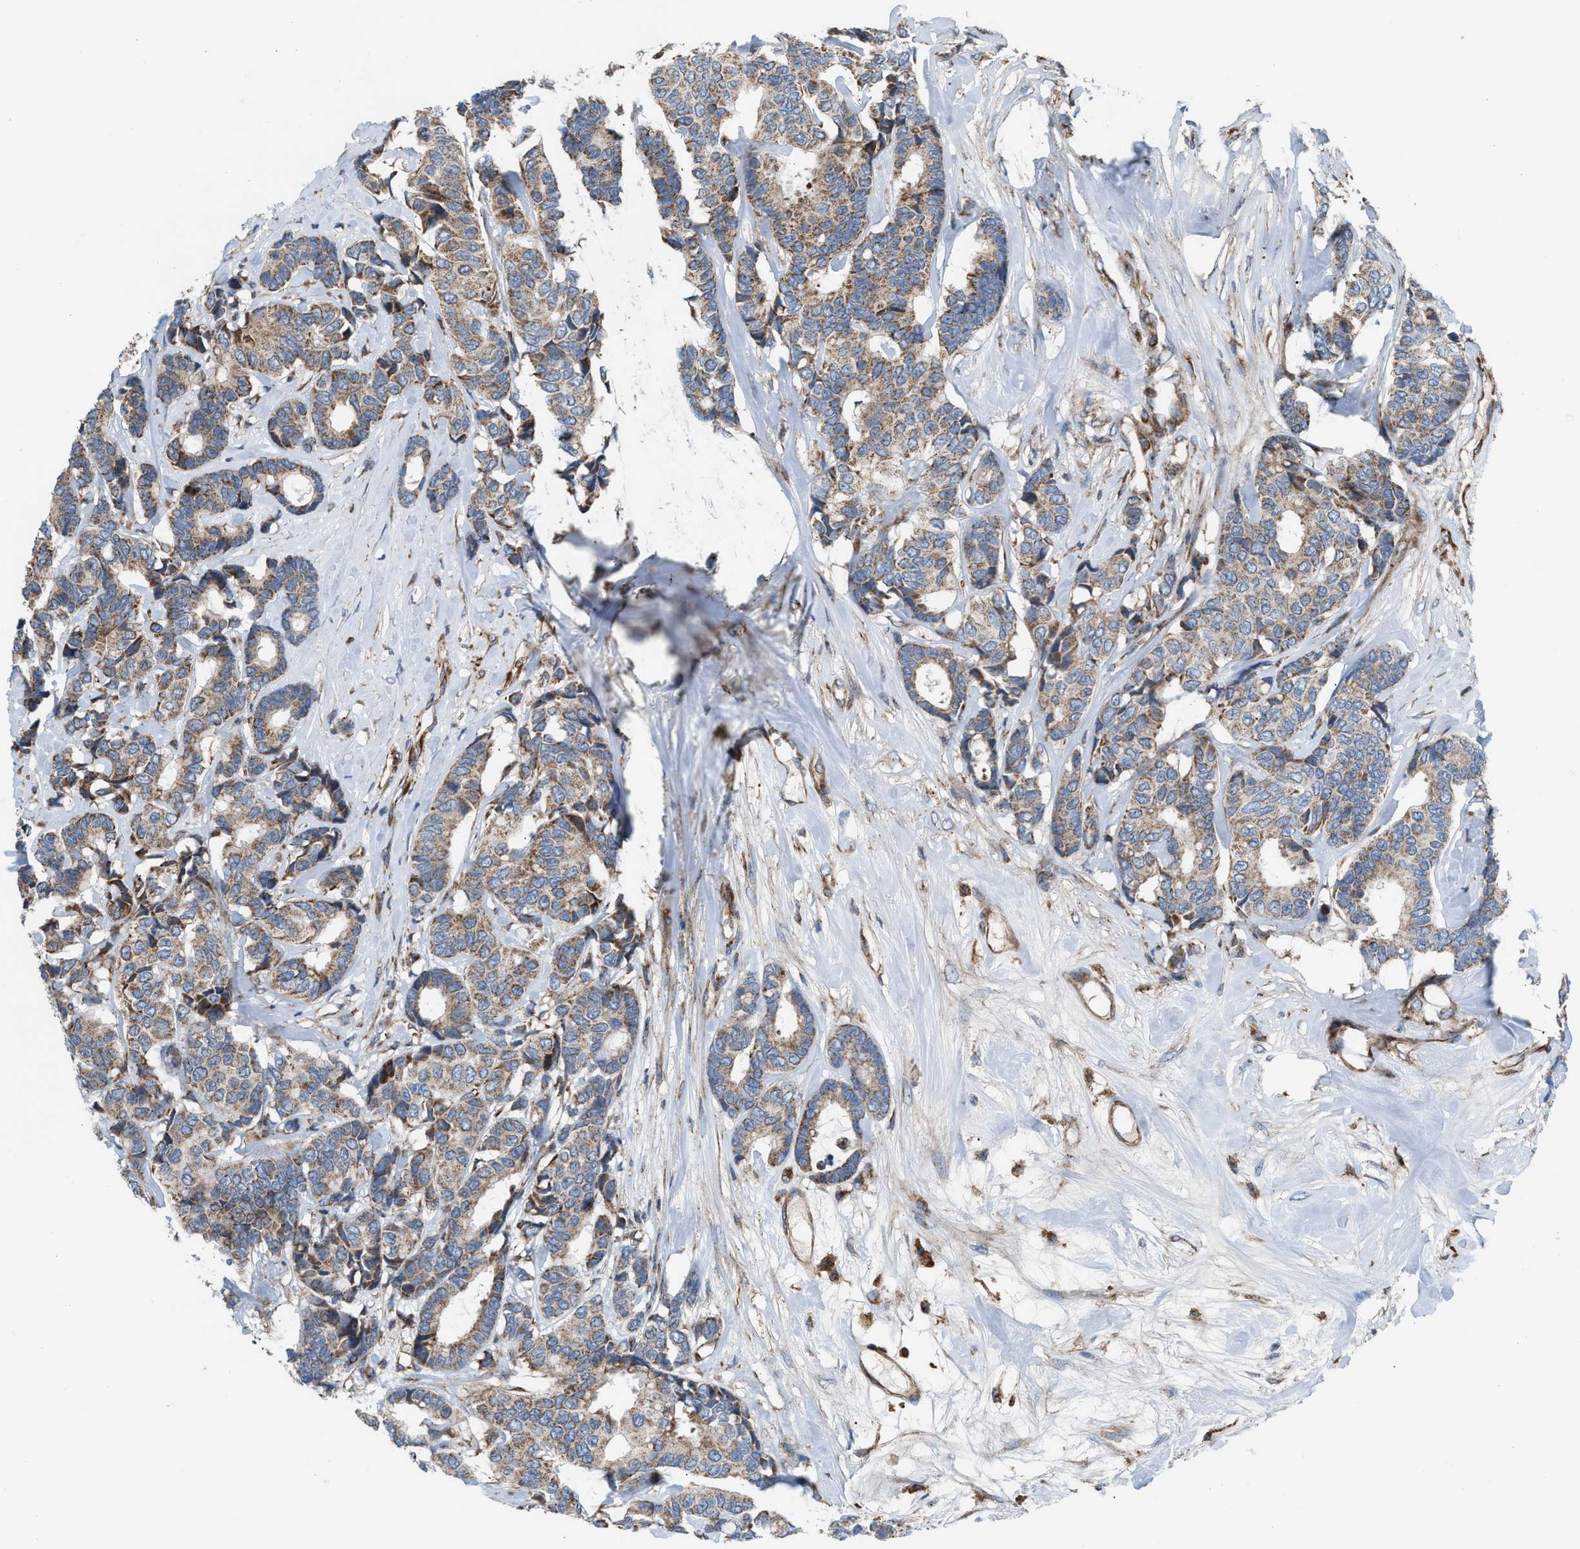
{"staining": {"intensity": "moderate", "quantity": ">75%", "location": "cytoplasmic/membranous"}, "tissue": "breast cancer", "cell_type": "Tumor cells", "image_type": "cancer", "snomed": [{"axis": "morphology", "description": "Duct carcinoma"}, {"axis": "topography", "description": "Breast"}], "caption": "Immunohistochemistry (IHC) image of neoplastic tissue: breast invasive ductal carcinoma stained using IHC displays medium levels of moderate protein expression localized specifically in the cytoplasmic/membranous of tumor cells, appearing as a cytoplasmic/membranous brown color.", "gene": "SLC10A3", "patient": {"sex": "female", "age": 87}}